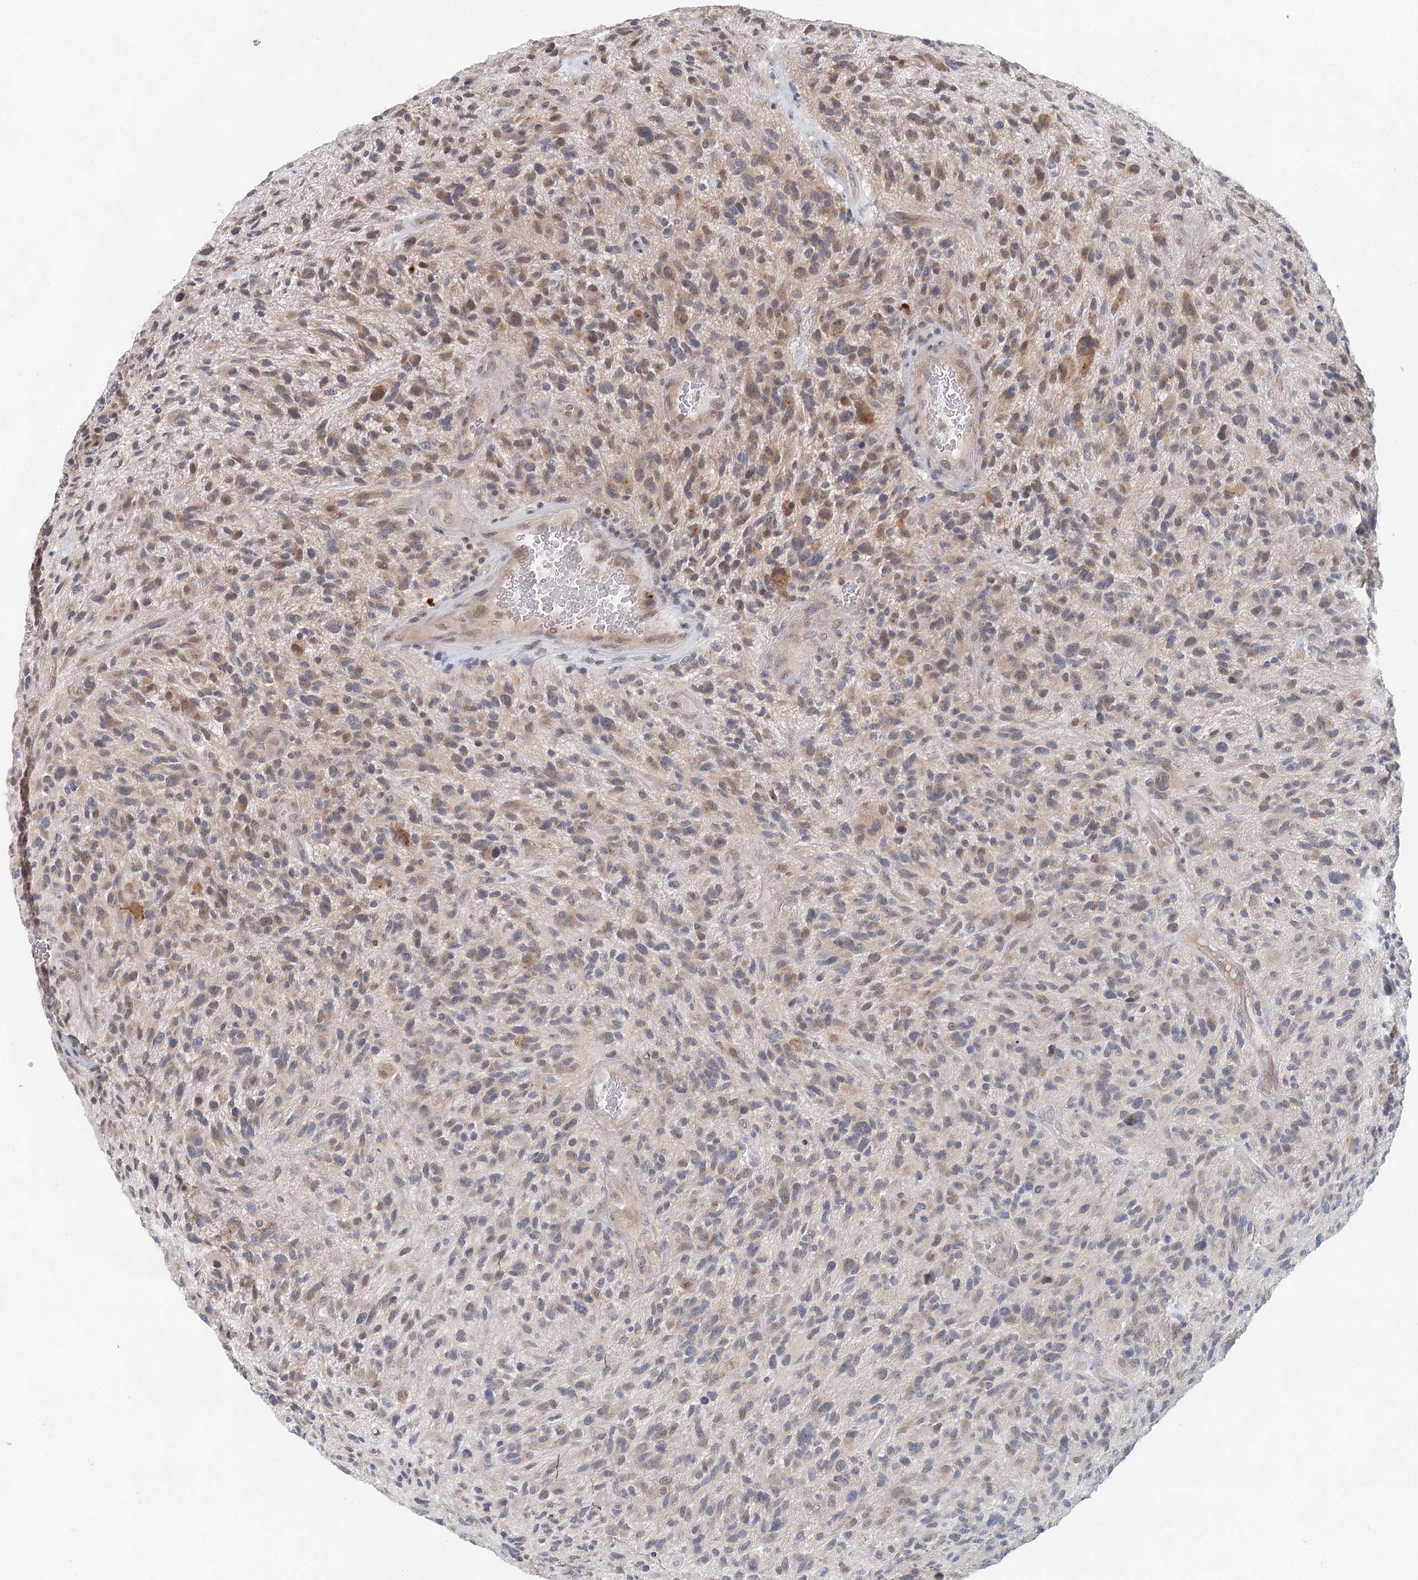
{"staining": {"intensity": "moderate", "quantity": "<25%", "location": "cytoplasmic/membranous"}, "tissue": "glioma", "cell_type": "Tumor cells", "image_type": "cancer", "snomed": [{"axis": "morphology", "description": "Glioma, malignant, High grade"}, {"axis": "topography", "description": "Brain"}], "caption": "Immunohistochemical staining of malignant high-grade glioma demonstrates low levels of moderate cytoplasmic/membranous protein staining in approximately <25% of tumor cells.", "gene": "BLTP1", "patient": {"sex": "male", "age": 47}}